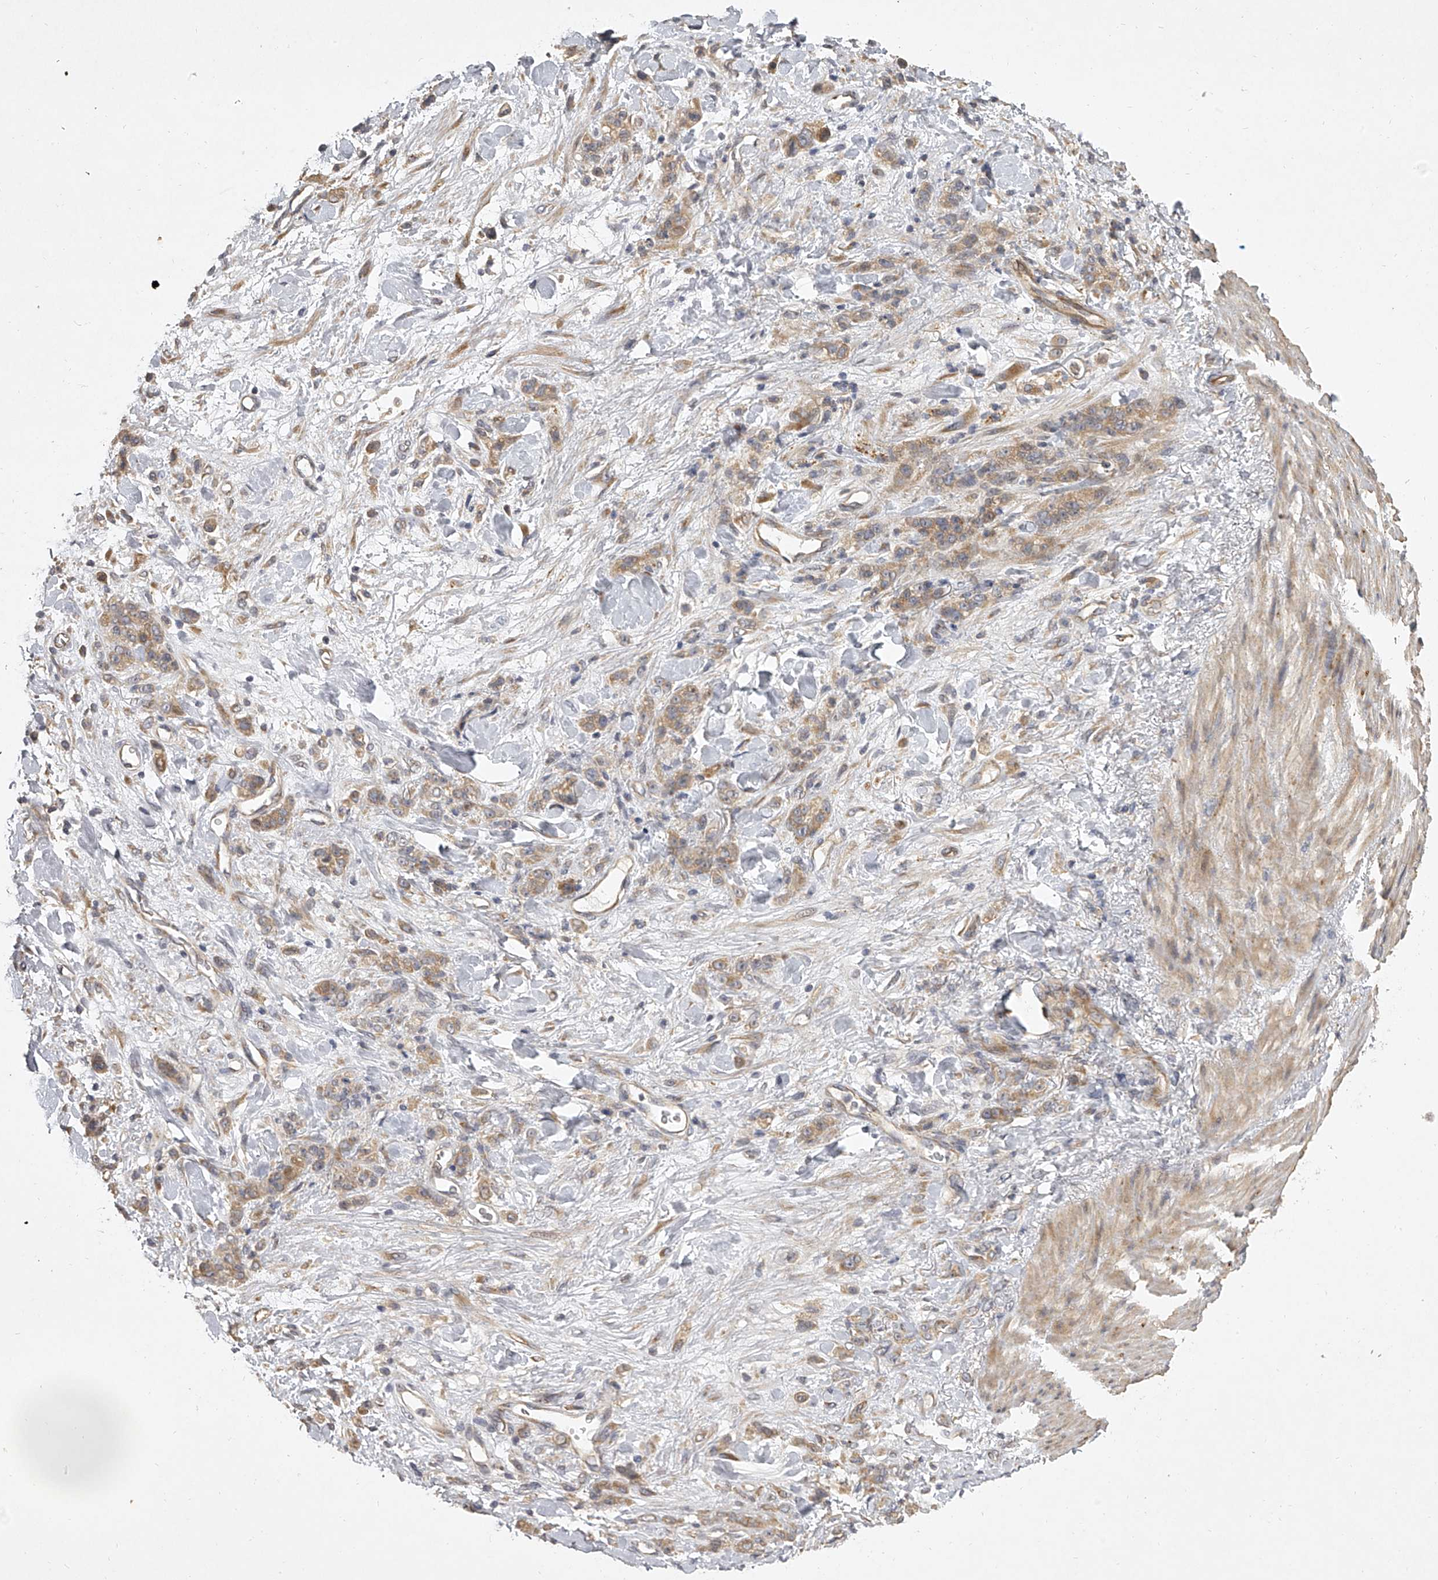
{"staining": {"intensity": "moderate", "quantity": ">75%", "location": "cytoplasmic/membranous"}, "tissue": "stomach cancer", "cell_type": "Tumor cells", "image_type": "cancer", "snomed": [{"axis": "morphology", "description": "Normal tissue, NOS"}, {"axis": "morphology", "description": "Adenocarcinoma, NOS"}, {"axis": "topography", "description": "Stomach"}], "caption": "Human stomach cancer (adenocarcinoma) stained with a protein marker reveals moderate staining in tumor cells.", "gene": "DOCK9", "patient": {"sex": "male", "age": 82}}